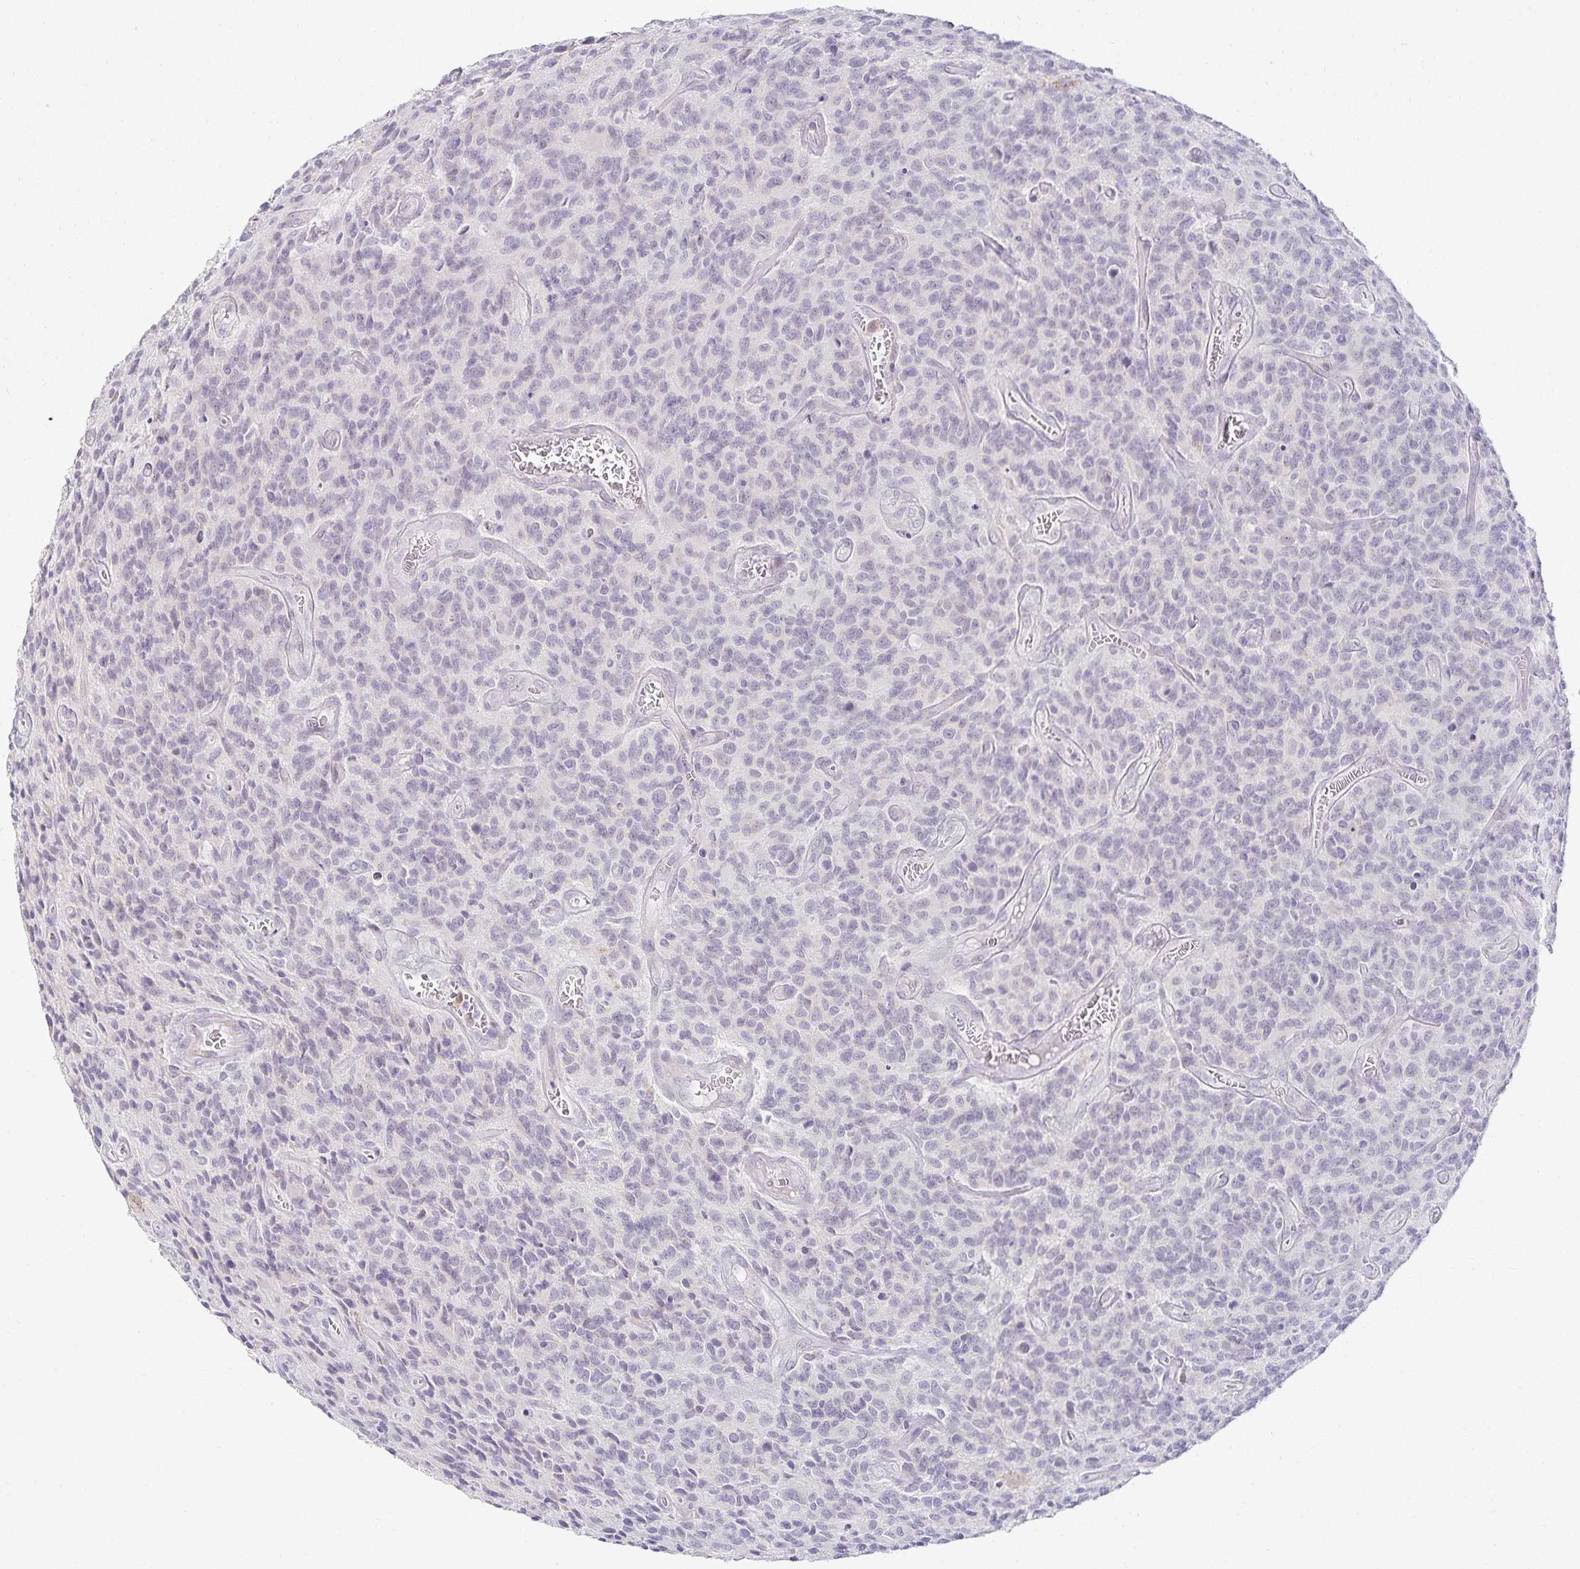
{"staining": {"intensity": "negative", "quantity": "none", "location": "none"}, "tissue": "glioma", "cell_type": "Tumor cells", "image_type": "cancer", "snomed": [{"axis": "morphology", "description": "Glioma, malignant, High grade"}, {"axis": "topography", "description": "Brain"}], "caption": "IHC image of glioma stained for a protein (brown), which shows no expression in tumor cells.", "gene": "GP2", "patient": {"sex": "male", "age": 76}}